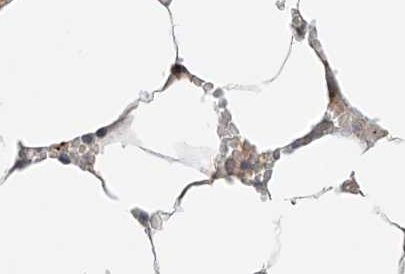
{"staining": {"intensity": "moderate", "quantity": "<25%", "location": "cytoplasmic/membranous"}, "tissue": "bone marrow", "cell_type": "Hematopoietic cells", "image_type": "normal", "snomed": [{"axis": "morphology", "description": "Normal tissue, NOS"}, {"axis": "topography", "description": "Bone marrow"}], "caption": "Bone marrow stained with a brown dye exhibits moderate cytoplasmic/membranous positive positivity in about <25% of hematopoietic cells.", "gene": "ZFHX2", "patient": {"sex": "male", "age": 70}}